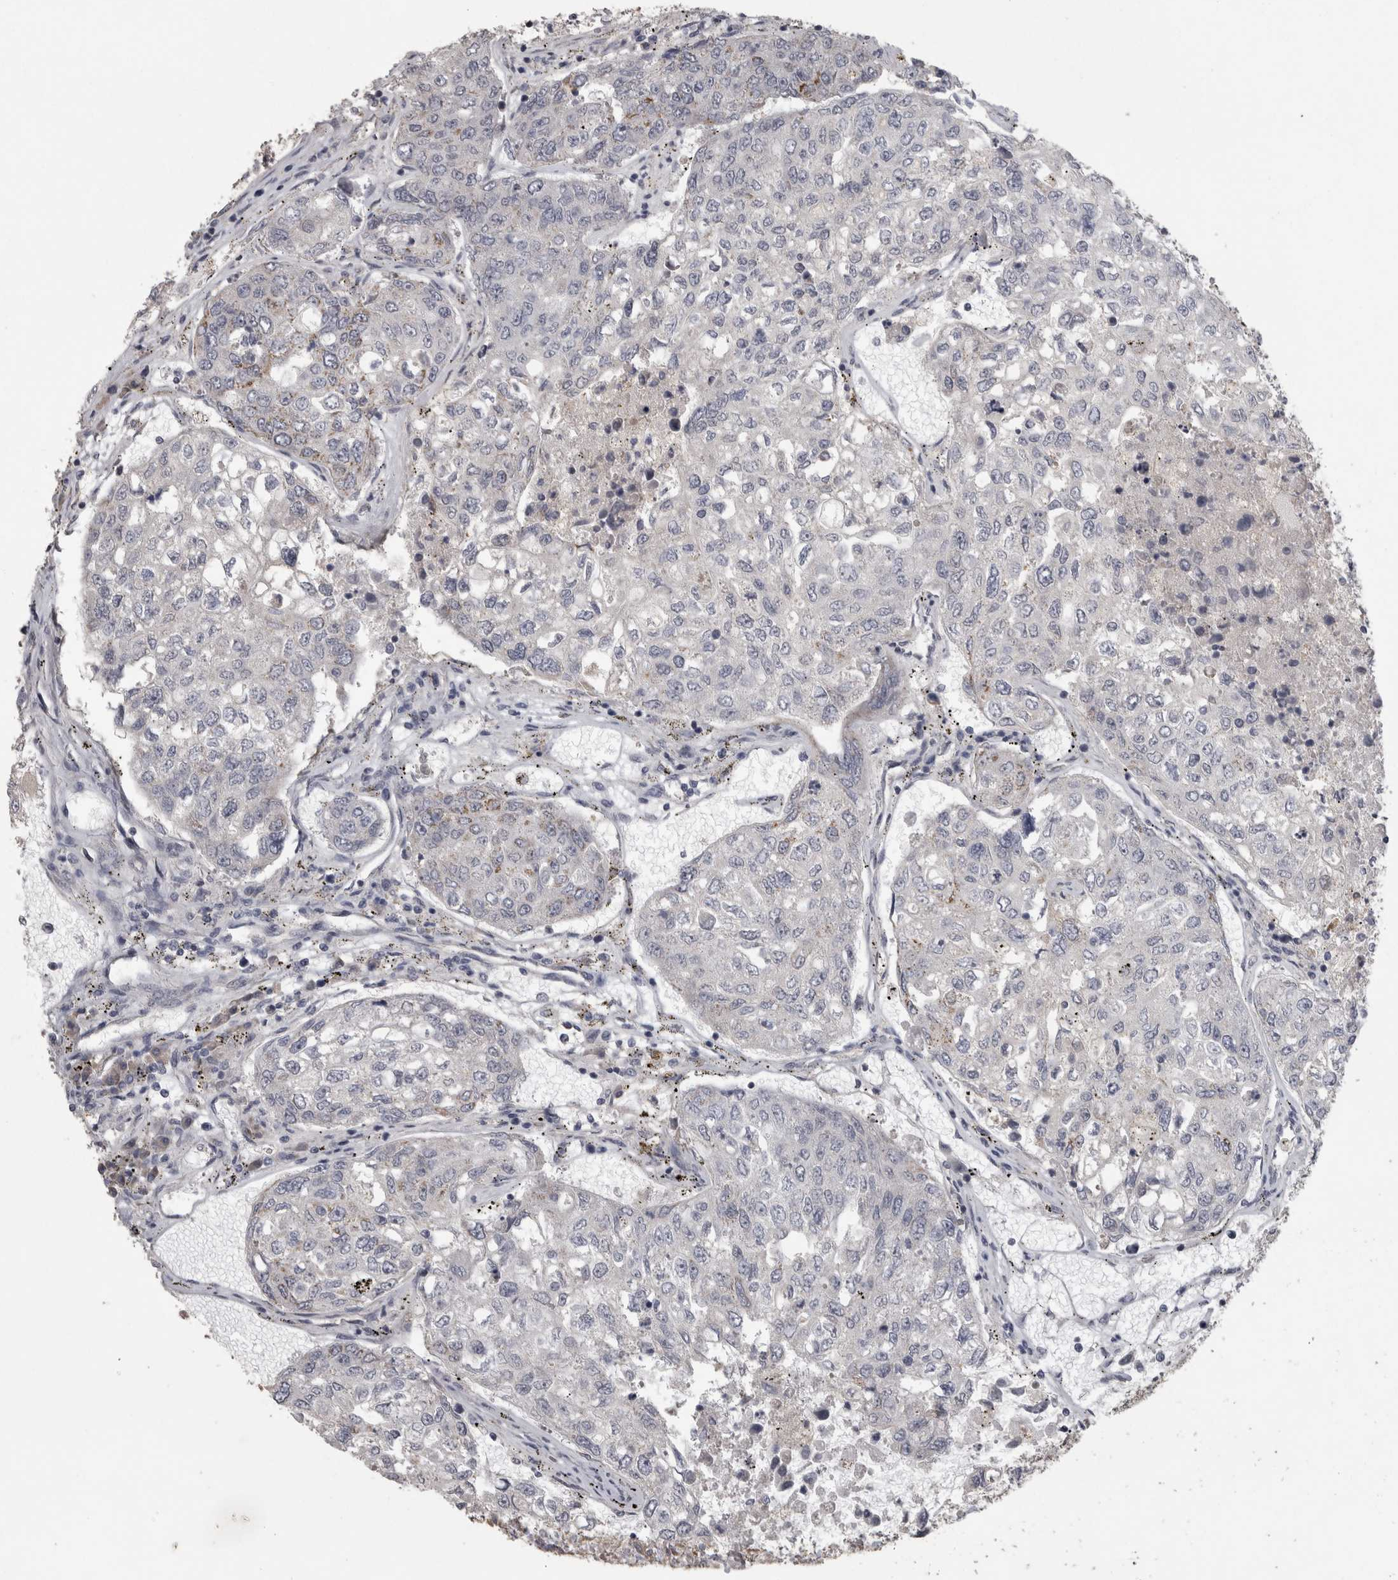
{"staining": {"intensity": "negative", "quantity": "none", "location": "none"}, "tissue": "urothelial cancer", "cell_type": "Tumor cells", "image_type": "cancer", "snomed": [{"axis": "morphology", "description": "Urothelial carcinoma, High grade"}, {"axis": "topography", "description": "Lymph node"}, {"axis": "topography", "description": "Urinary bladder"}], "caption": "DAB (3,3'-diaminobenzidine) immunohistochemical staining of human high-grade urothelial carcinoma shows no significant staining in tumor cells. (Stains: DAB (3,3'-diaminobenzidine) IHC with hematoxylin counter stain, Microscopy: brightfield microscopy at high magnification).", "gene": "RAB29", "patient": {"sex": "male", "age": 51}}